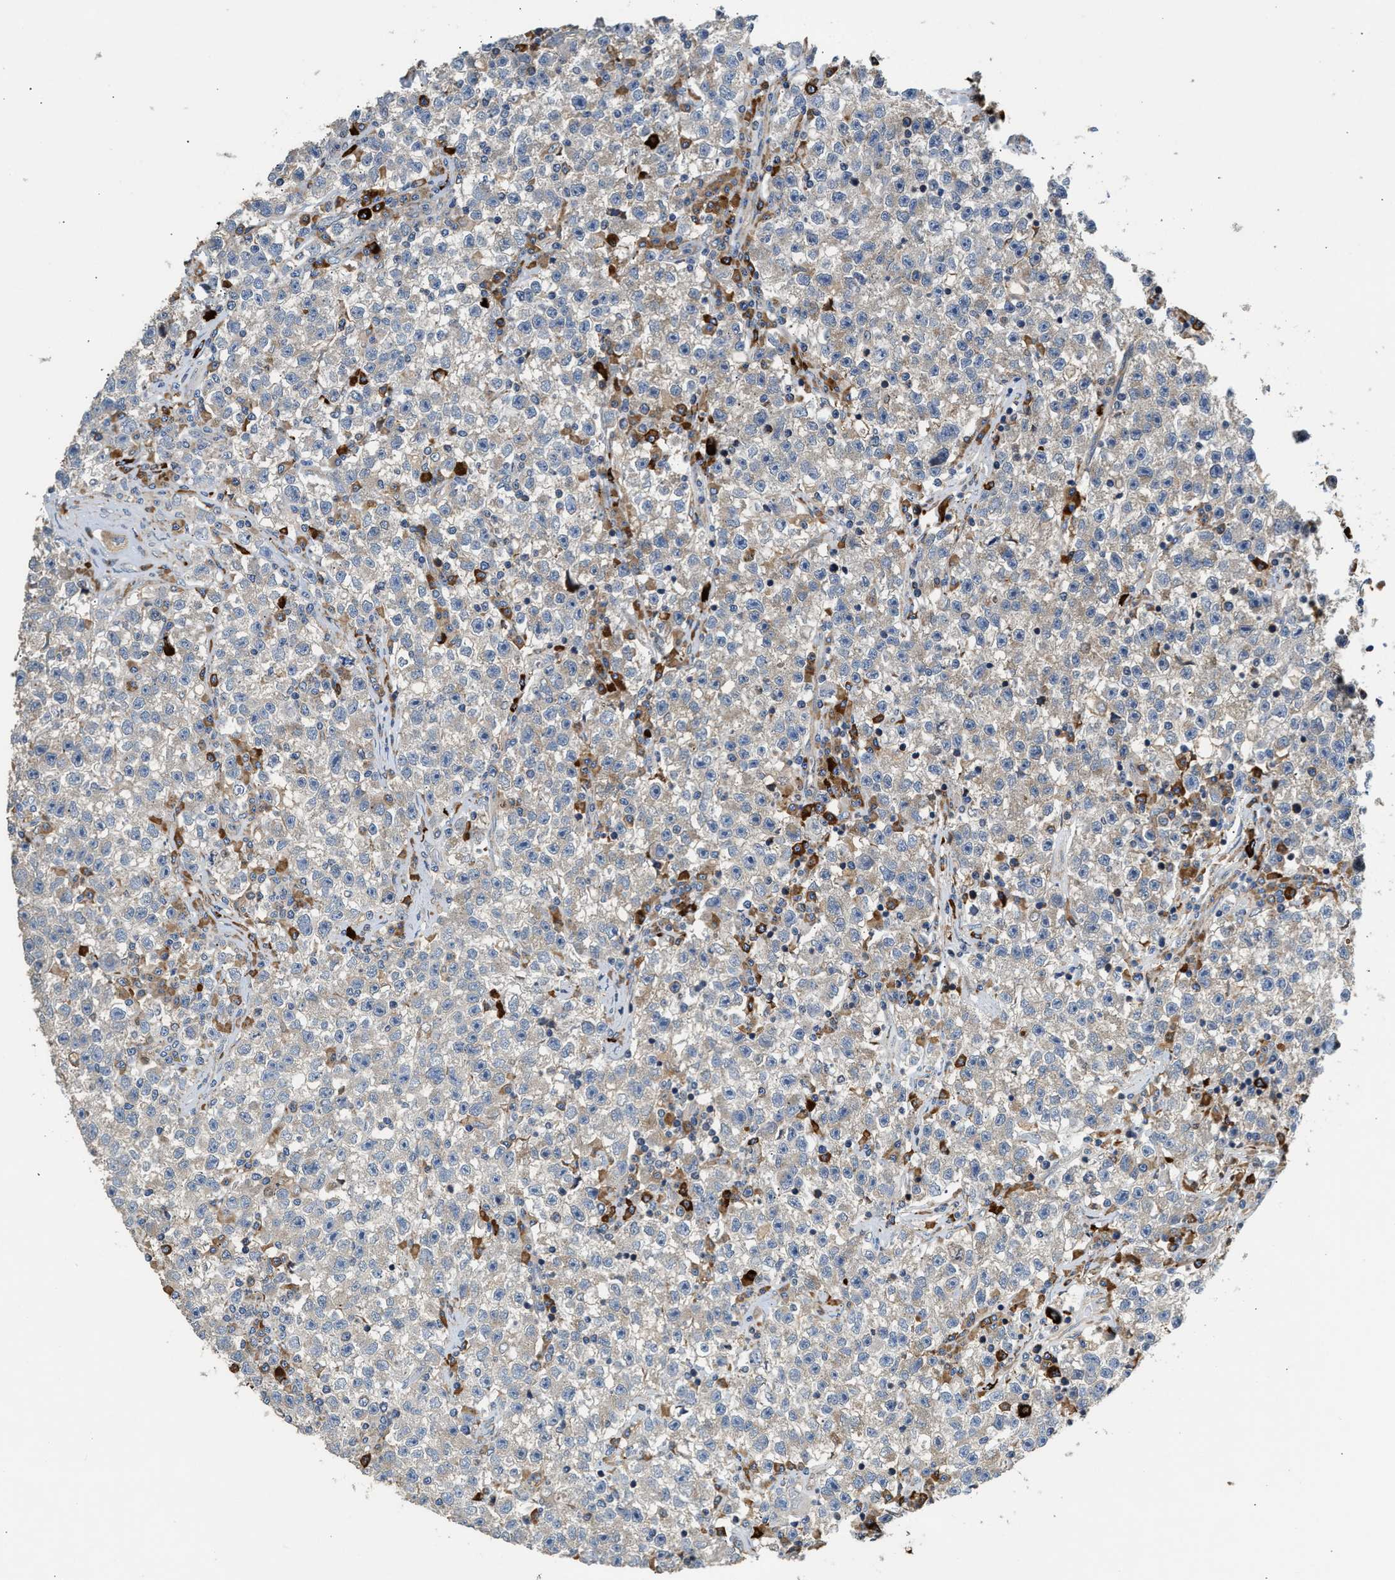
{"staining": {"intensity": "negative", "quantity": "none", "location": "none"}, "tissue": "testis cancer", "cell_type": "Tumor cells", "image_type": "cancer", "snomed": [{"axis": "morphology", "description": "Seminoma, NOS"}, {"axis": "topography", "description": "Testis"}], "caption": "High power microscopy photomicrograph of an immunohistochemistry histopathology image of testis seminoma, revealing no significant staining in tumor cells.", "gene": "AMZ1", "patient": {"sex": "male", "age": 22}}